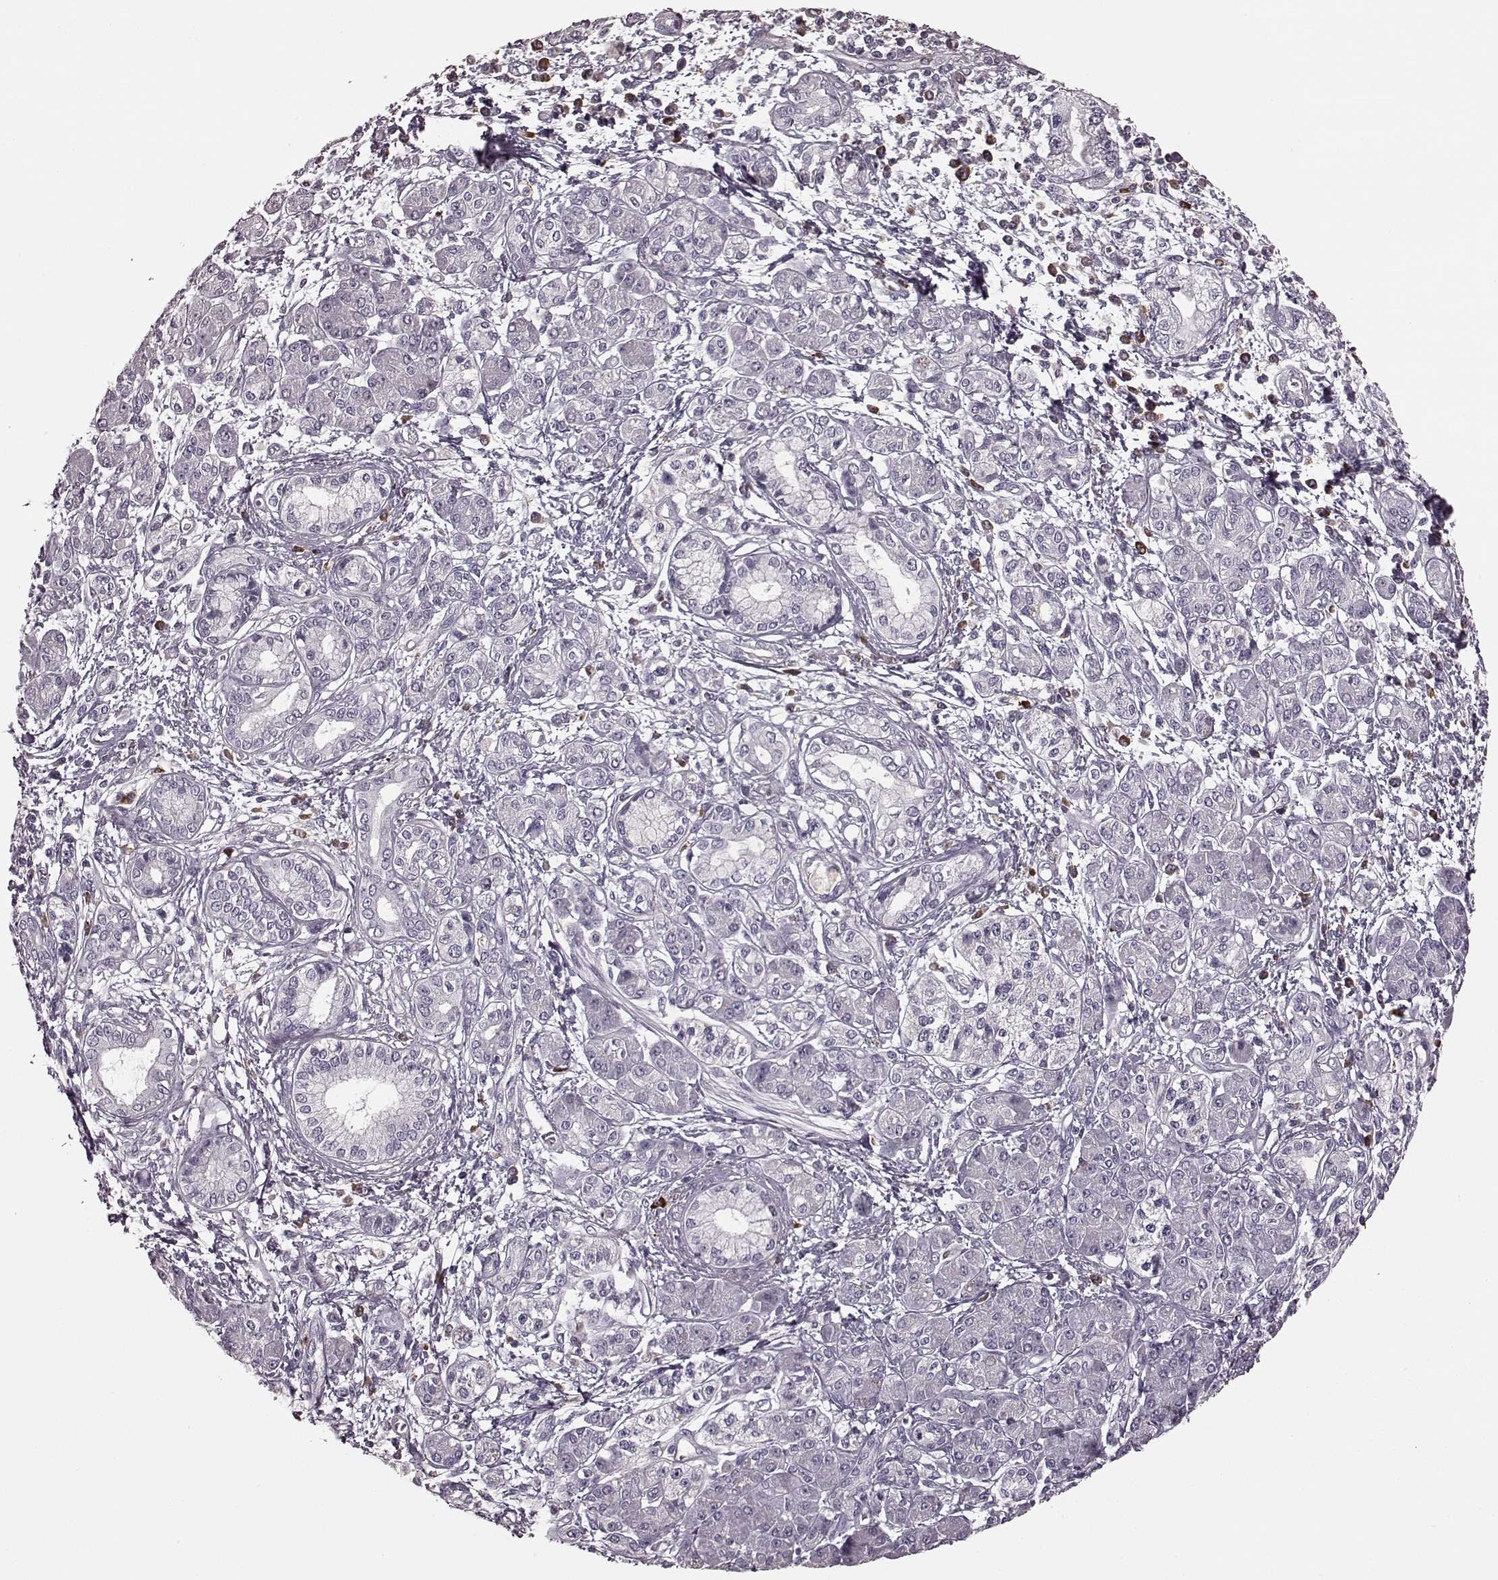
{"staining": {"intensity": "negative", "quantity": "none", "location": "none"}, "tissue": "pancreatic cancer", "cell_type": "Tumor cells", "image_type": "cancer", "snomed": [{"axis": "morphology", "description": "Adenocarcinoma, NOS"}, {"axis": "topography", "description": "Pancreas"}], "caption": "High power microscopy histopathology image of an immunohistochemistry (IHC) micrograph of pancreatic cancer, revealing no significant expression in tumor cells. (DAB (3,3'-diaminobenzidine) IHC with hematoxylin counter stain).", "gene": "CD28", "patient": {"sex": "male", "age": 70}}